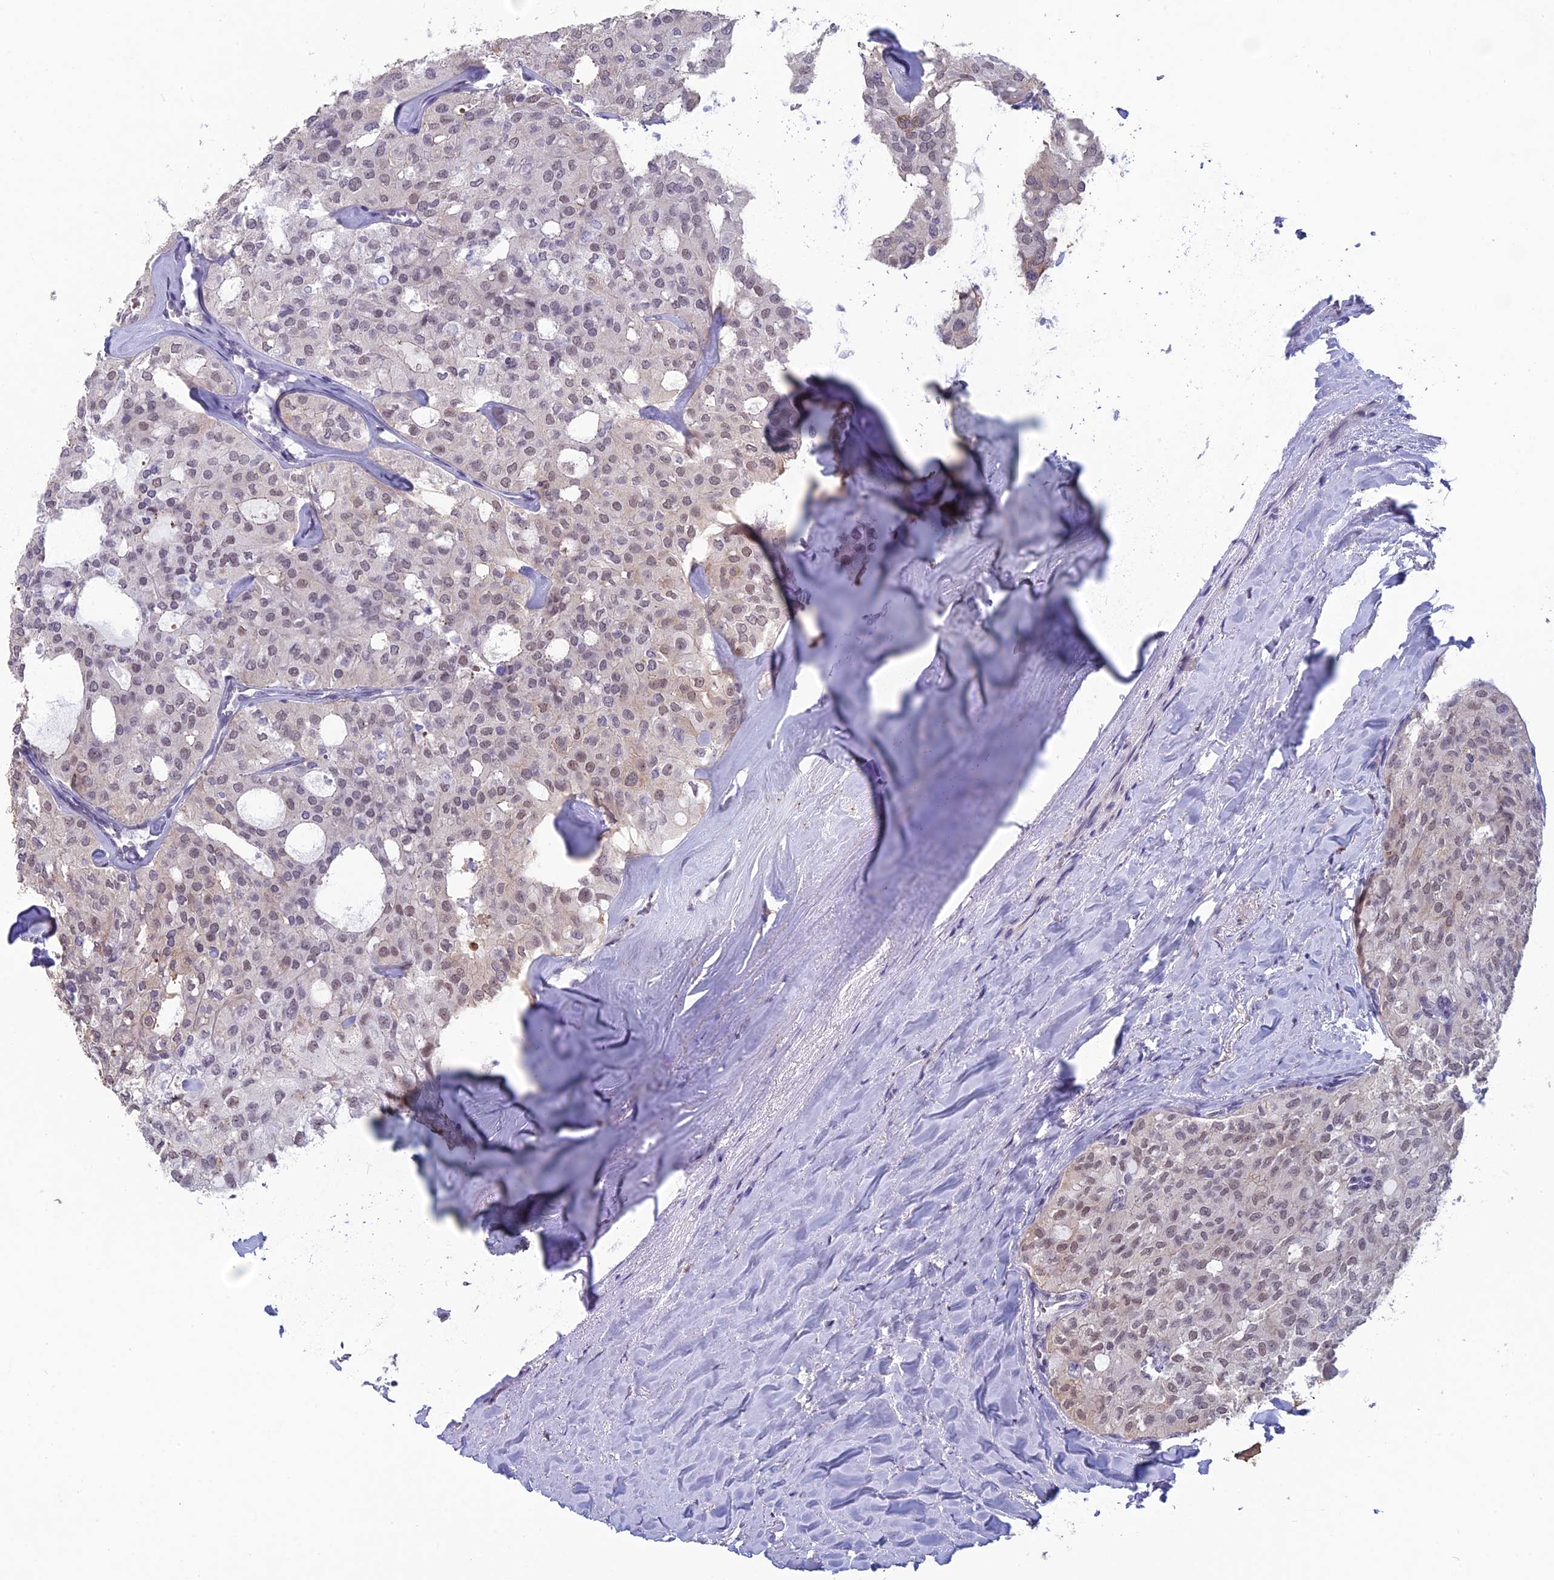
{"staining": {"intensity": "weak", "quantity": "25%-75%", "location": "nuclear"}, "tissue": "thyroid cancer", "cell_type": "Tumor cells", "image_type": "cancer", "snomed": [{"axis": "morphology", "description": "Follicular adenoma carcinoma, NOS"}, {"axis": "topography", "description": "Thyroid gland"}], "caption": "Tumor cells exhibit low levels of weak nuclear staining in approximately 25%-75% of cells in thyroid follicular adenoma carcinoma.", "gene": "MT-CO3", "patient": {"sex": "male", "age": 75}}